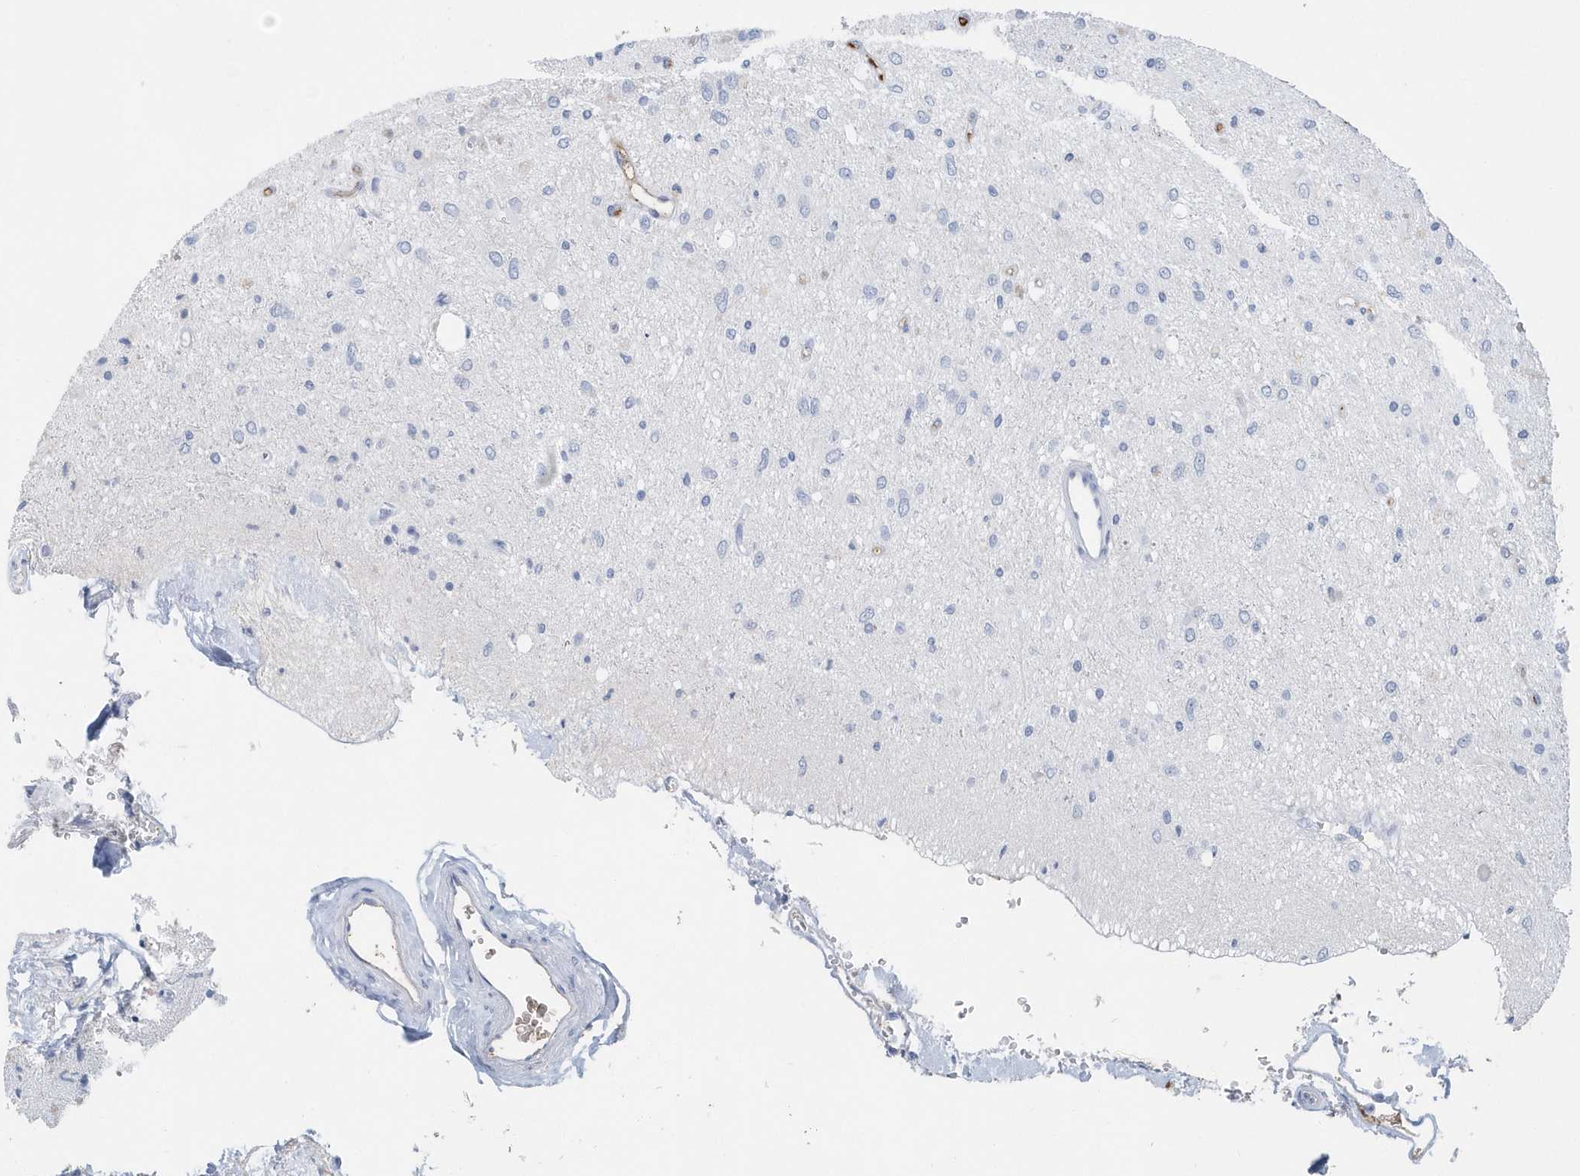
{"staining": {"intensity": "negative", "quantity": "none", "location": "none"}, "tissue": "glioma", "cell_type": "Tumor cells", "image_type": "cancer", "snomed": [{"axis": "morphology", "description": "Glioma, malignant, Low grade"}, {"axis": "topography", "description": "Brain"}], "caption": "A histopathology image of malignant glioma (low-grade) stained for a protein shows no brown staining in tumor cells. The staining was performed using DAB to visualize the protein expression in brown, while the nuclei were stained in blue with hematoxylin (Magnification: 20x).", "gene": "JCHAIN", "patient": {"sex": "male", "age": 77}}